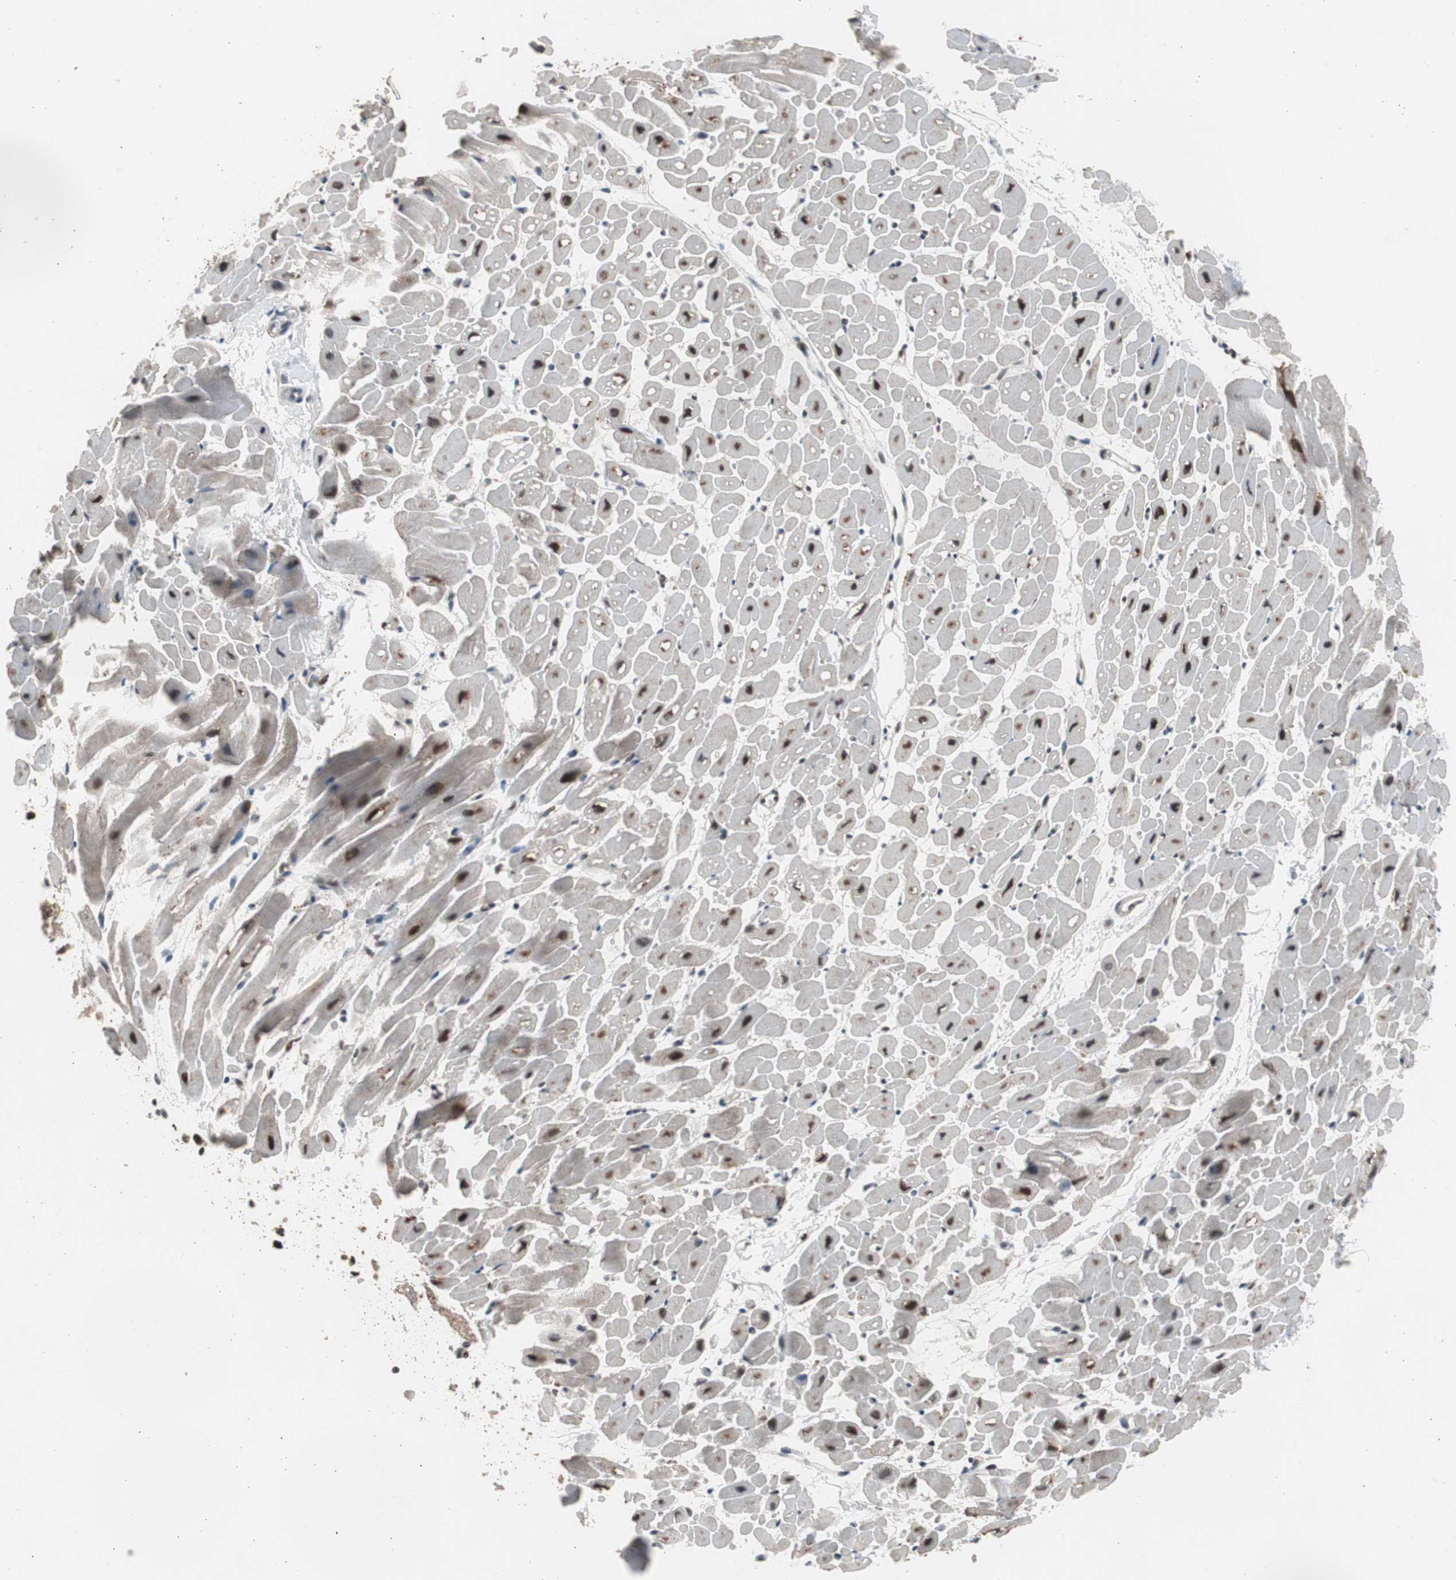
{"staining": {"intensity": "strong", "quantity": ">75%", "location": "nuclear"}, "tissue": "heart muscle", "cell_type": "Cardiomyocytes", "image_type": "normal", "snomed": [{"axis": "morphology", "description": "Normal tissue, NOS"}, {"axis": "topography", "description": "Heart"}], "caption": "Immunohistochemistry photomicrograph of normal heart muscle: human heart muscle stained using immunohistochemistry shows high levels of strong protein expression localized specifically in the nuclear of cardiomyocytes, appearing as a nuclear brown color.", "gene": "RPA1", "patient": {"sex": "male", "age": 45}}